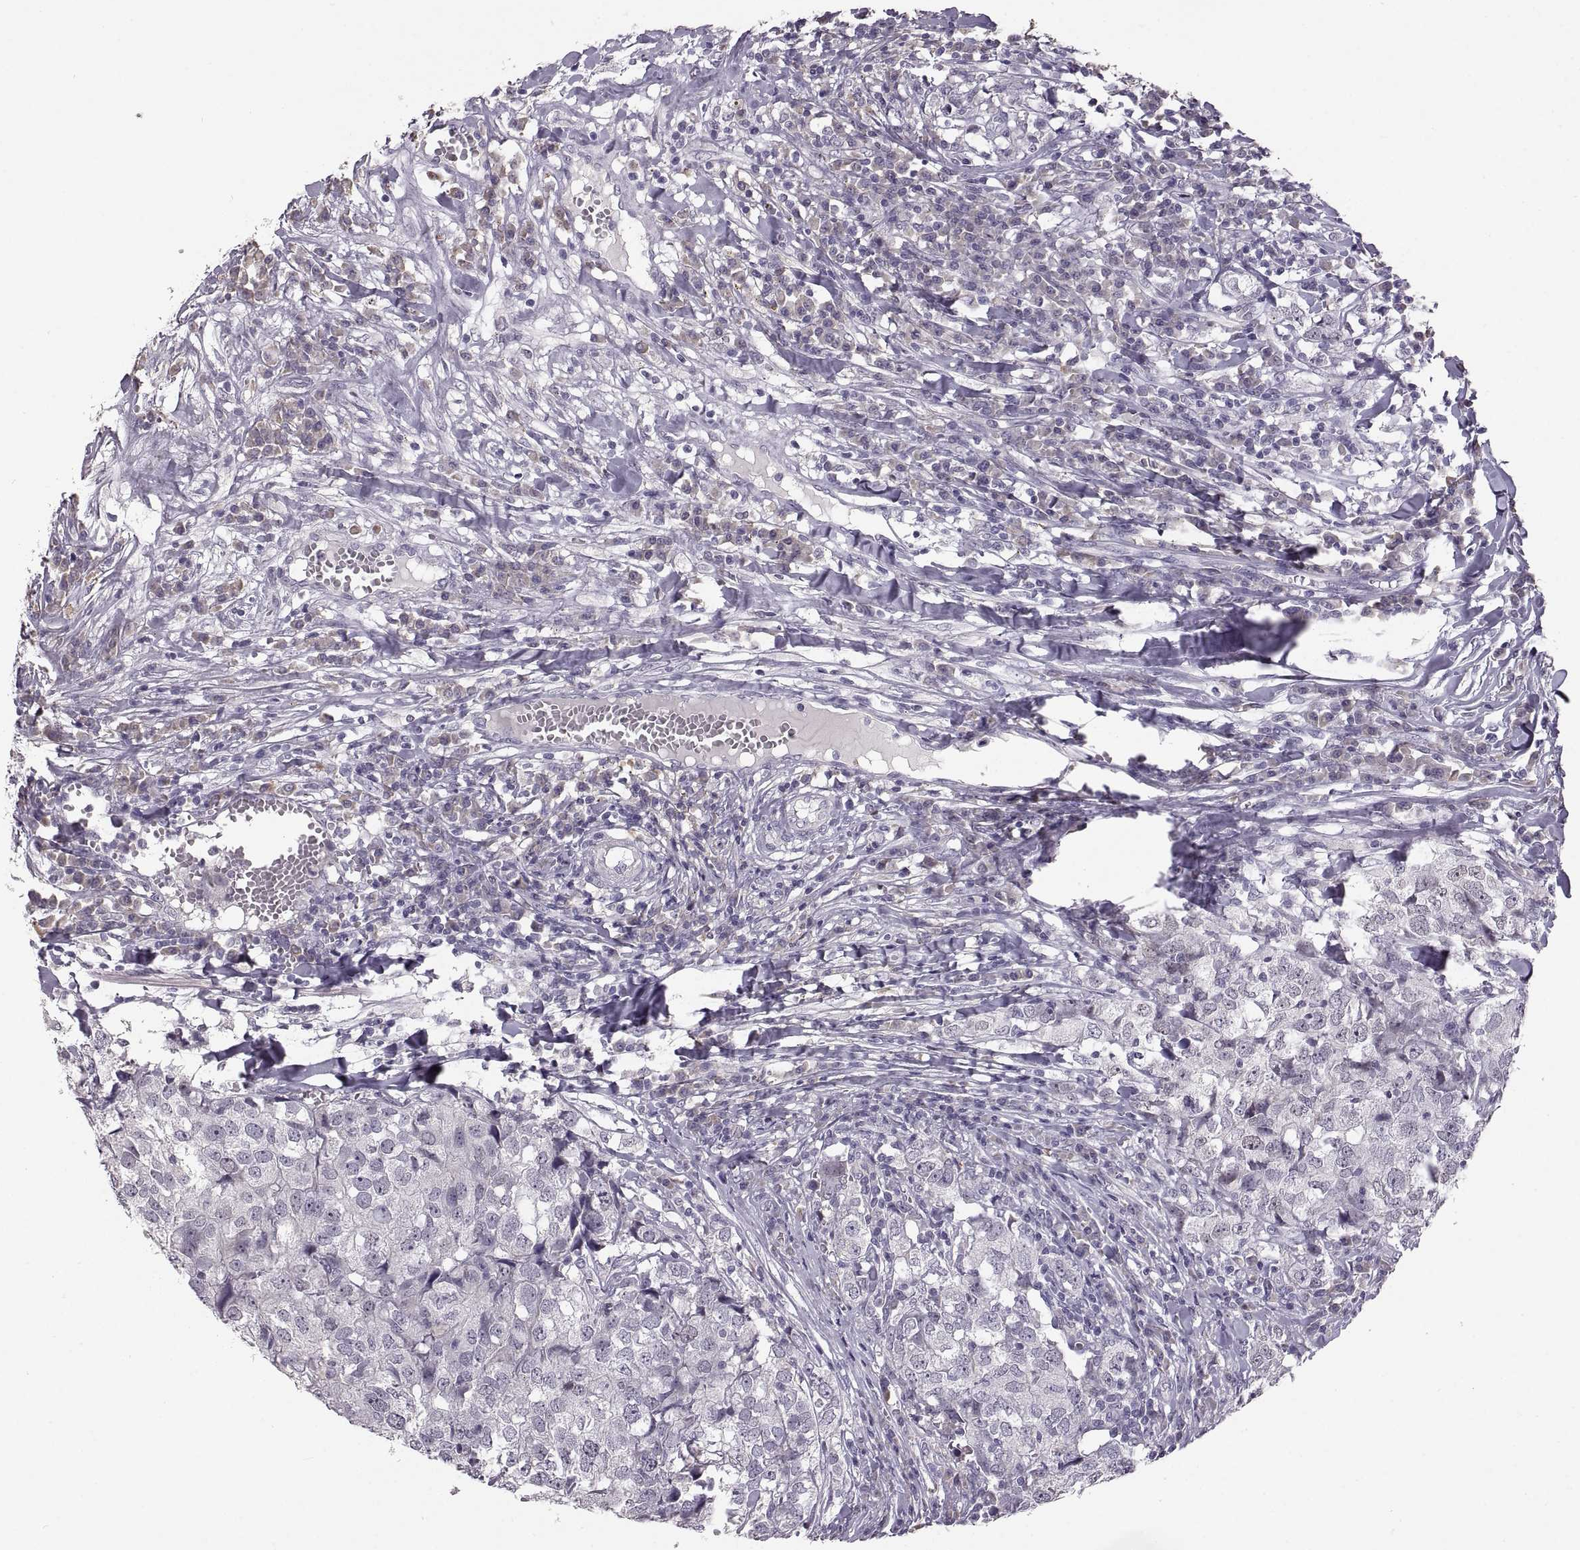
{"staining": {"intensity": "negative", "quantity": "none", "location": "none"}, "tissue": "breast cancer", "cell_type": "Tumor cells", "image_type": "cancer", "snomed": [{"axis": "morphology", "description": "Duct carcinoma"}, {"axis": "topography", "description": "Breast"}], "caption": "This is an immunohistochemistry (IHC) histopathology image of breast cancer. There is no positivity in tumor cells.", "gene": "MAGEB18", "patient": {"sex": "female", "age": 30}}